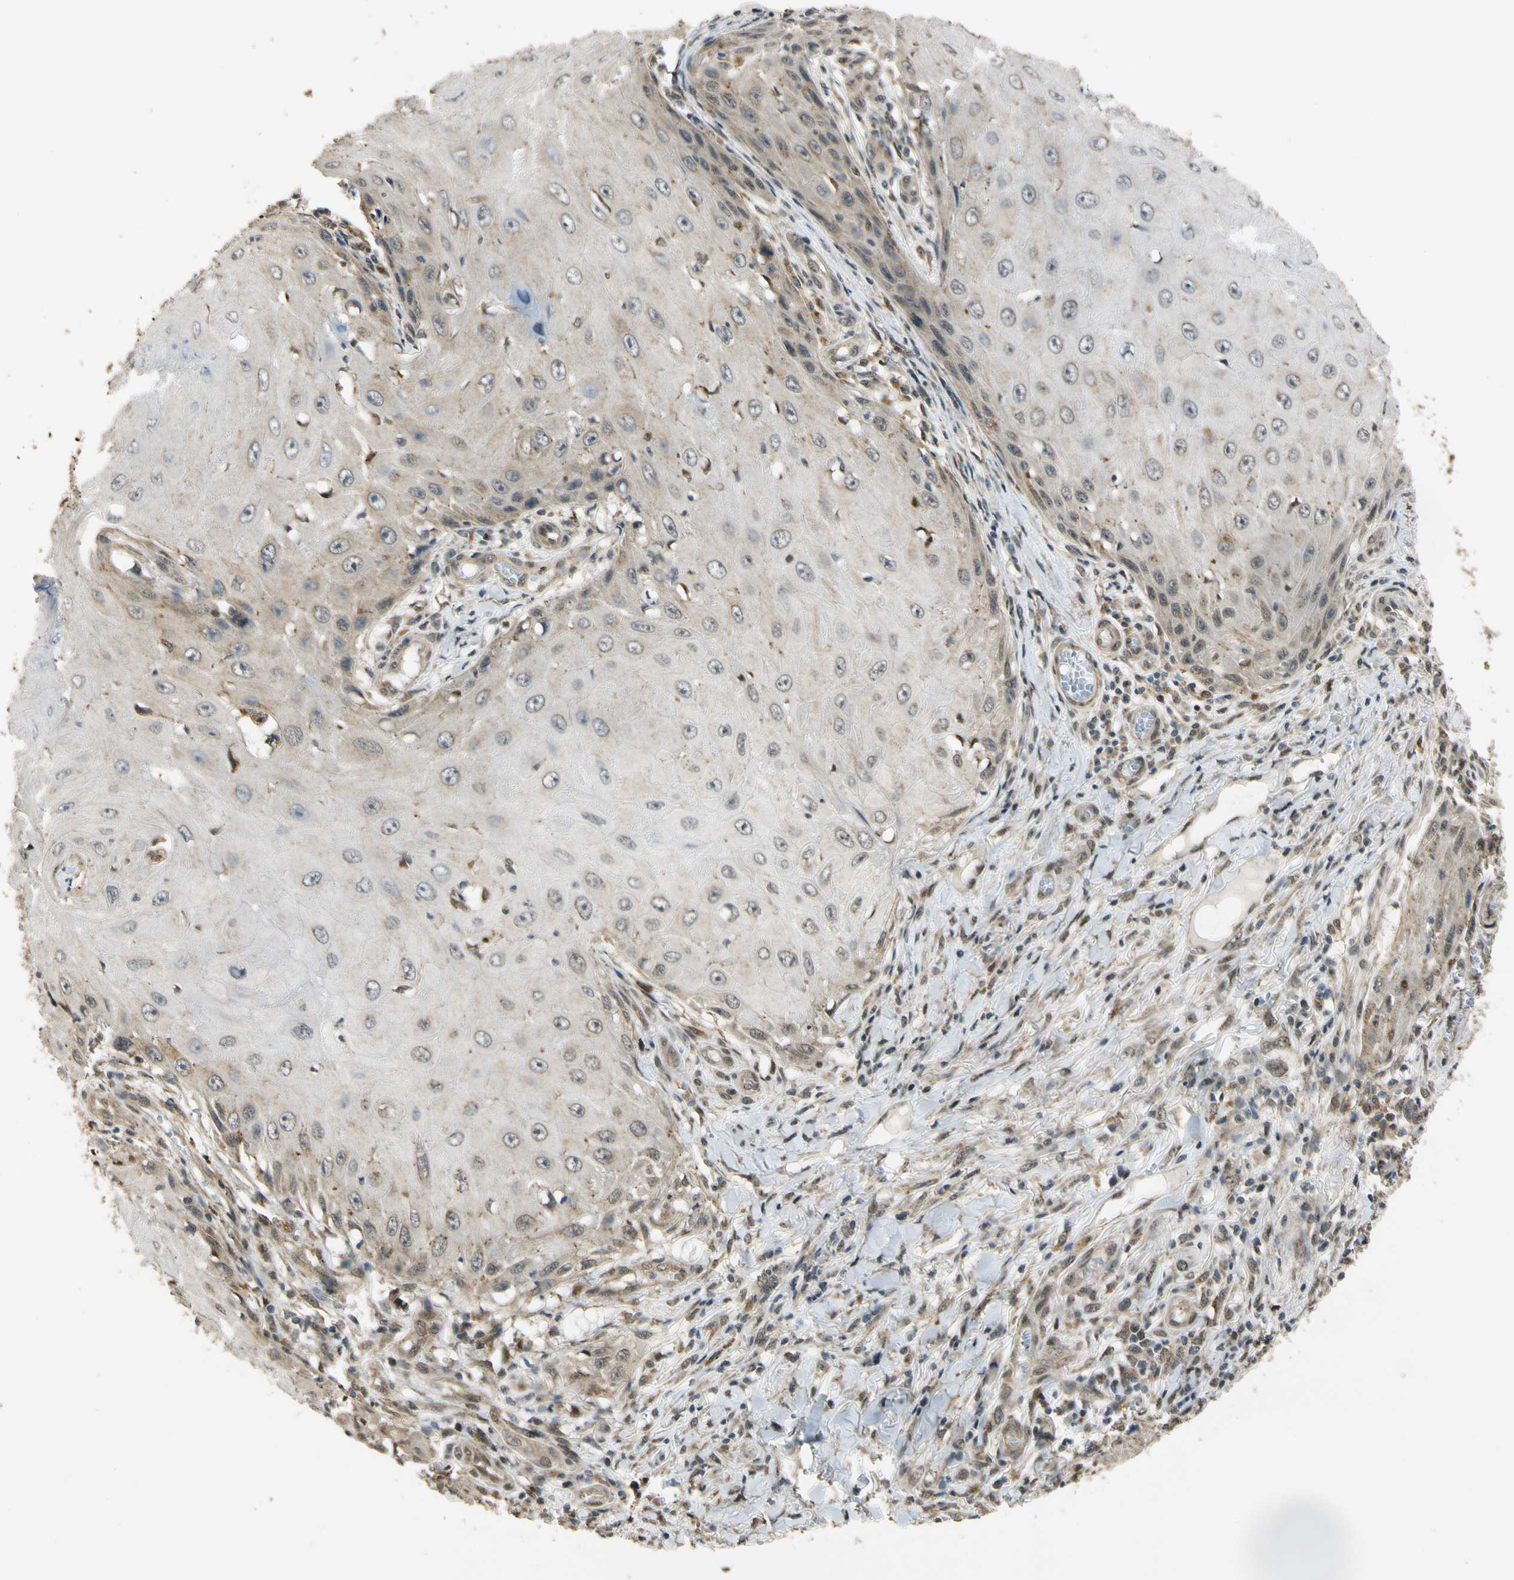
{"staining": {"intensity": "weak", "quantity": "<25%", "location": "cytoplasmic/membranous"}, "tissue": "skin cancer", "cell_type": "Tumor cells", "image_type": "cancer", "snomed": [{"axis": "morphology", "description": "Squamous cell carcinoma, NOS"}, {"axis": "topography", "description": "Skin"}], "caption": "IHC micrograph of neoplastic tissue: human squamous cell carcinoma (skin) stained with DAB (3,3'-diaminobenzidine) displays no significant protein staining in tumor cells.", "gene": "LAMTOR1", "patient": {"sex": "female", "age": 73}}